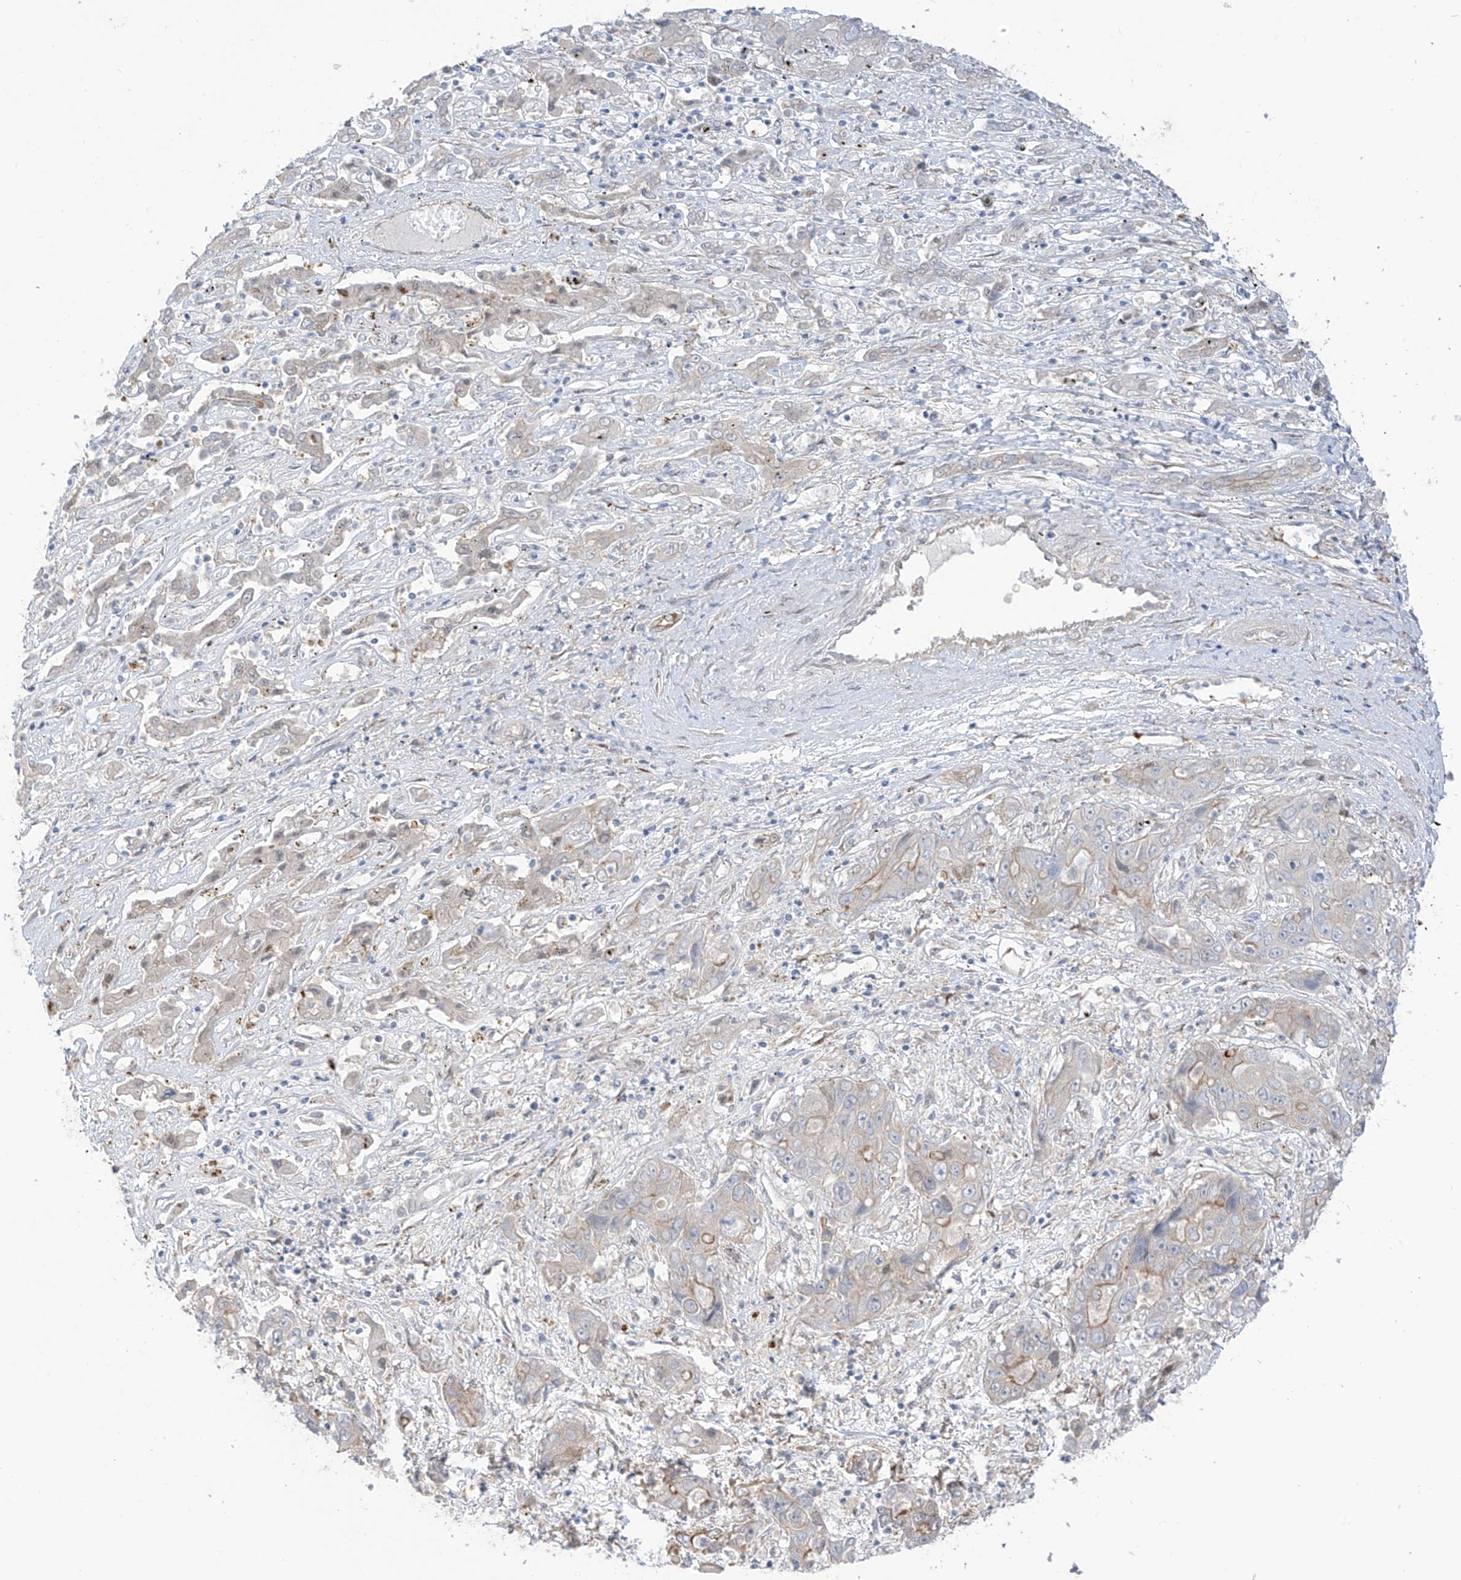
{"staining": {"intensity": "negative", "quantity": "none", "location": "none"}, "tissue": "liver cancer", "cell_type": "Tumor cells", "image_type": "cancer", "snomed": [{"axis": "morphology", "description": "Cholangiocarcinoma"}, {"axis": "topography", "description": "Liver"}], "caption": "Histopathology image shows no protein staining in tumor cells of liver cancer (cholangiocarcinoma) tissue.", "gene": "EIPR1", "patient": {"sex": "male", "age": 67}}